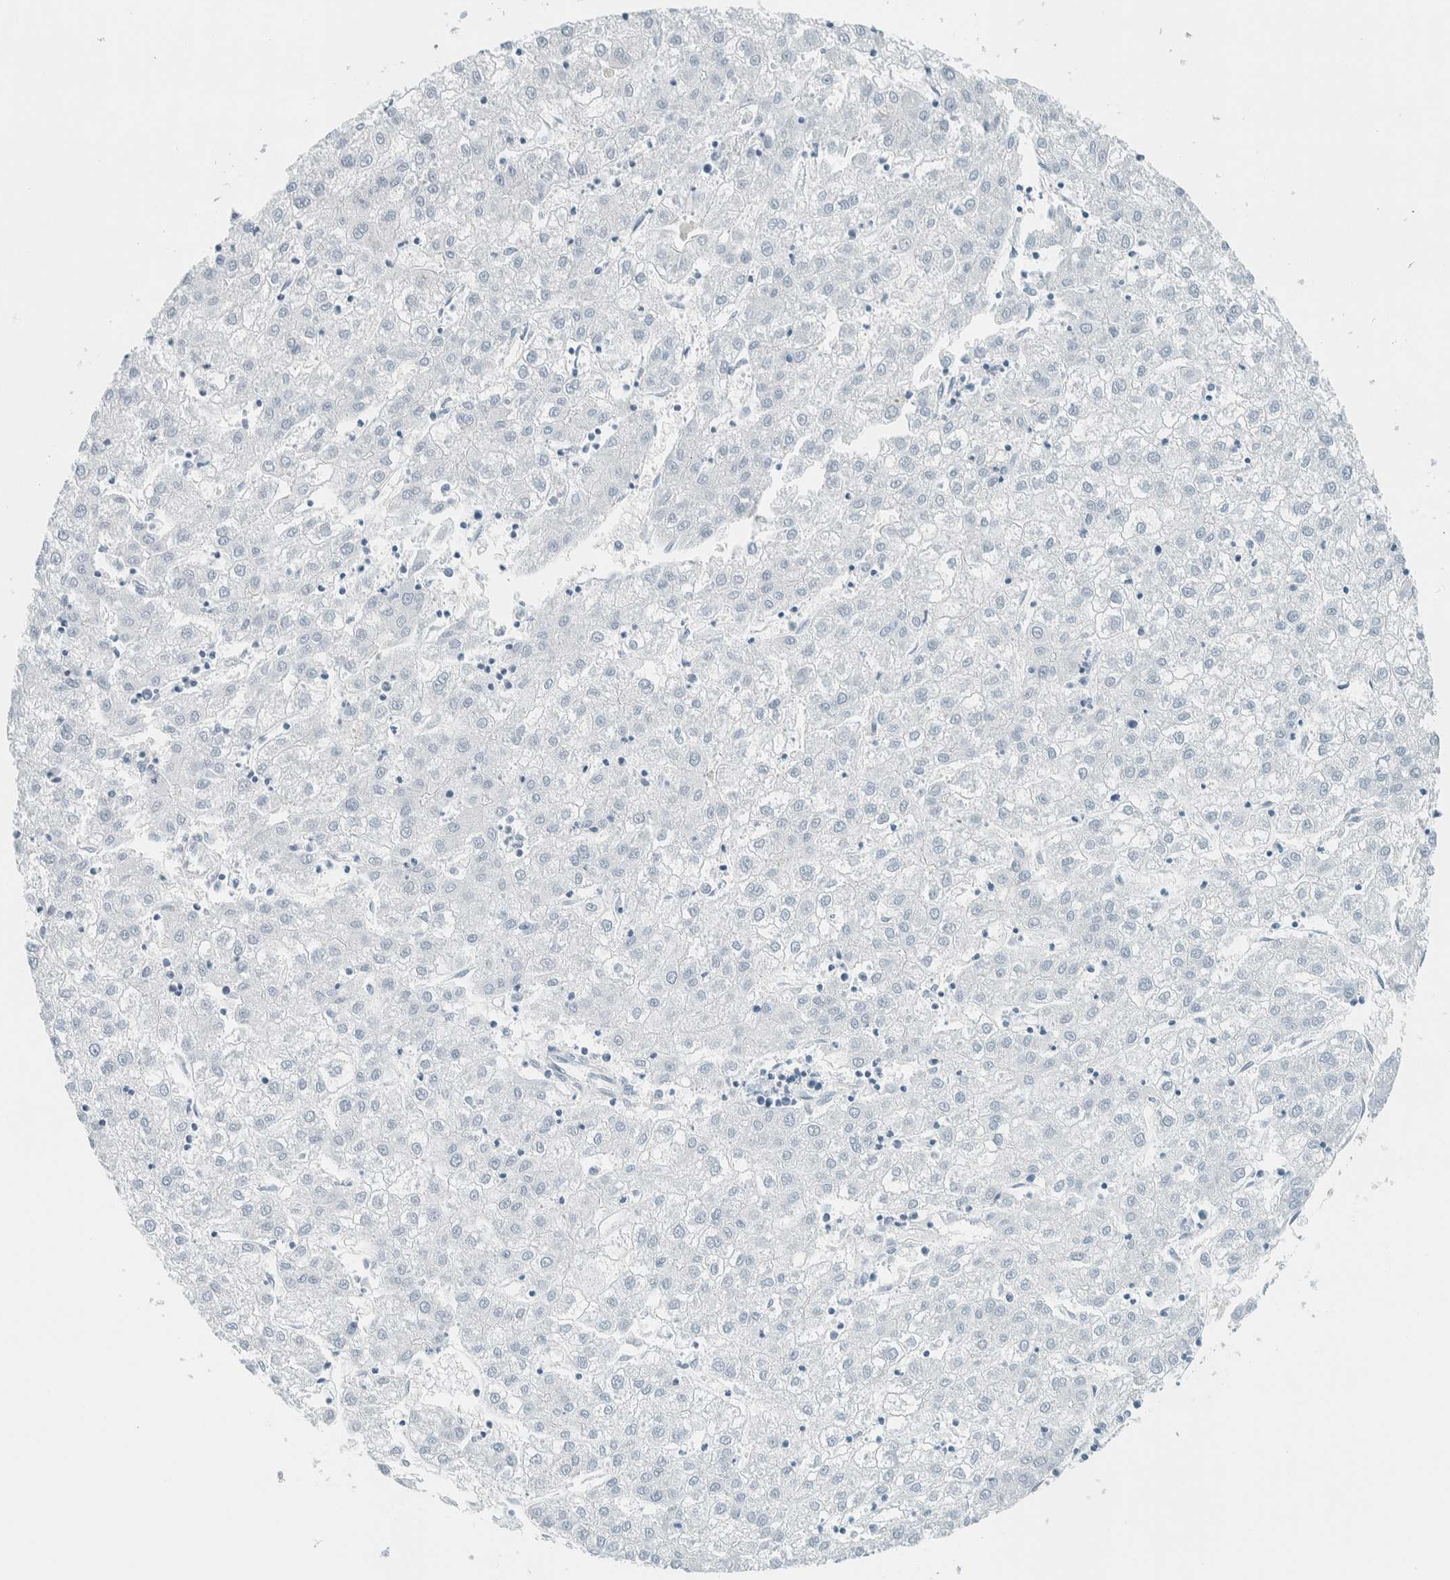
{"staining": {"intensity": "negative", "quantity": "none", "location": "none"}, "tissue": "liver cancer", "cell_type": "Tumor cells", "image_type": "cancer", "snomed": [{"axis": "morphology", "description": "Carcinoma, Hepatocellular, NOS"}, {"axis": "topography", "description": "Liver"}], "caption": "Tumor cells are negative for brown protein staining in liver cancer. (DAB IHC, high magnification).", "gene": "CYSRT1", "patient": {"sex": "male", "age": 72}}